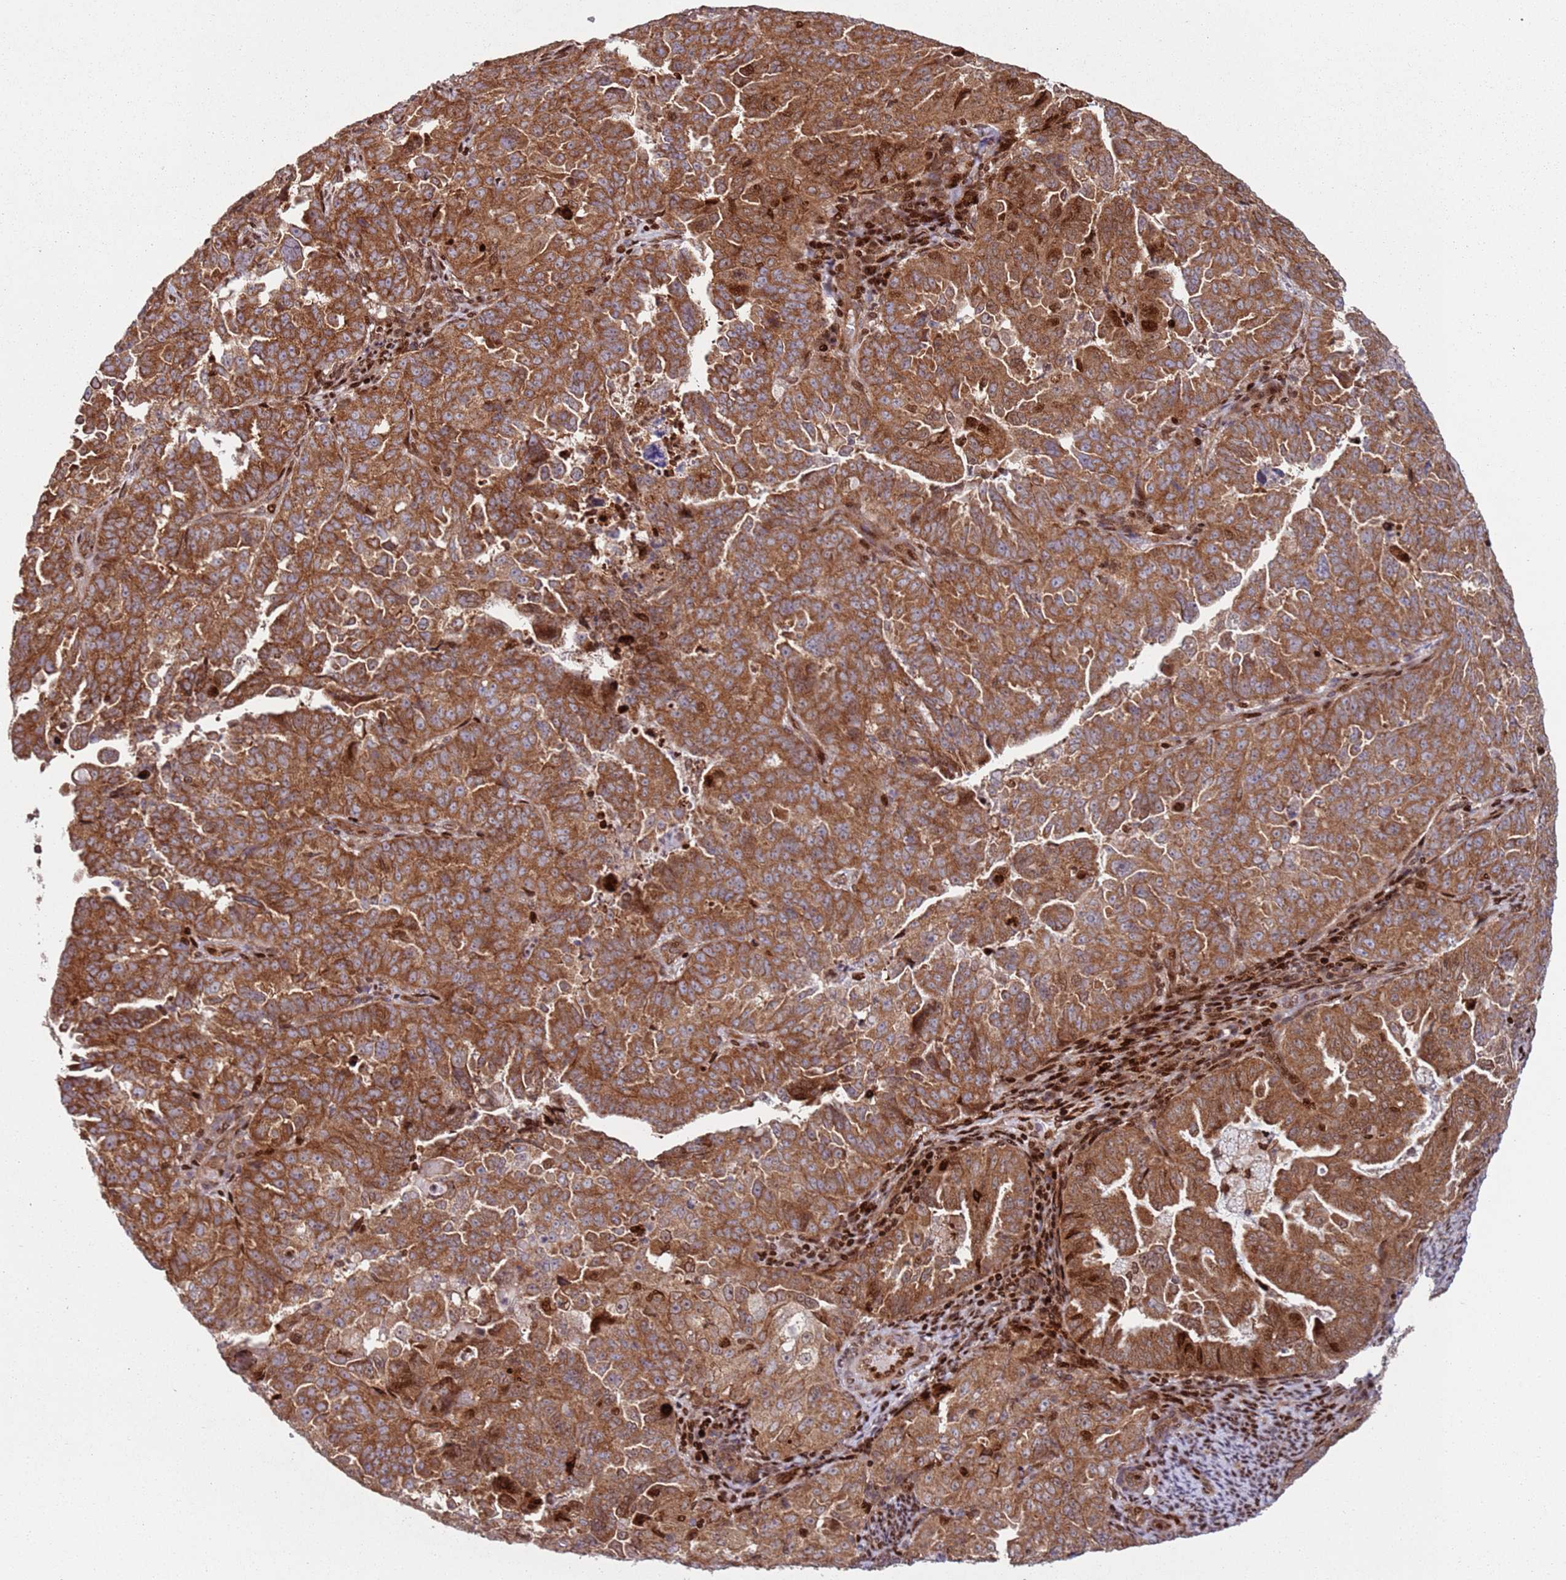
{"staining": {"intensity": "strong", "quantity": ">75%", "location": "cytoplasmic/membranous,nuclear"}, "tissue": "endometrial cancer", "cell_type": "Tumor cells", "image_type": "cancer", "snomed": [{"axis": "morphology", "description": "Adenocarcinoma, NOS"}, {"axis": "topography", "description": "Endometrium"}], "caption": "A photomicrograph of human endometrial cancer (adenocarcinoma) stained for a protein displays strong cytoplasmic/membranous and nuclear brown staining in tumor cells. The staining is performed using DAB brown chromogen to label protein expression. The nuclei are counter-stained blue using hematoxylin.", "gene": "HNRNPLL", "patient": {"sex": "female", "age": 65}}